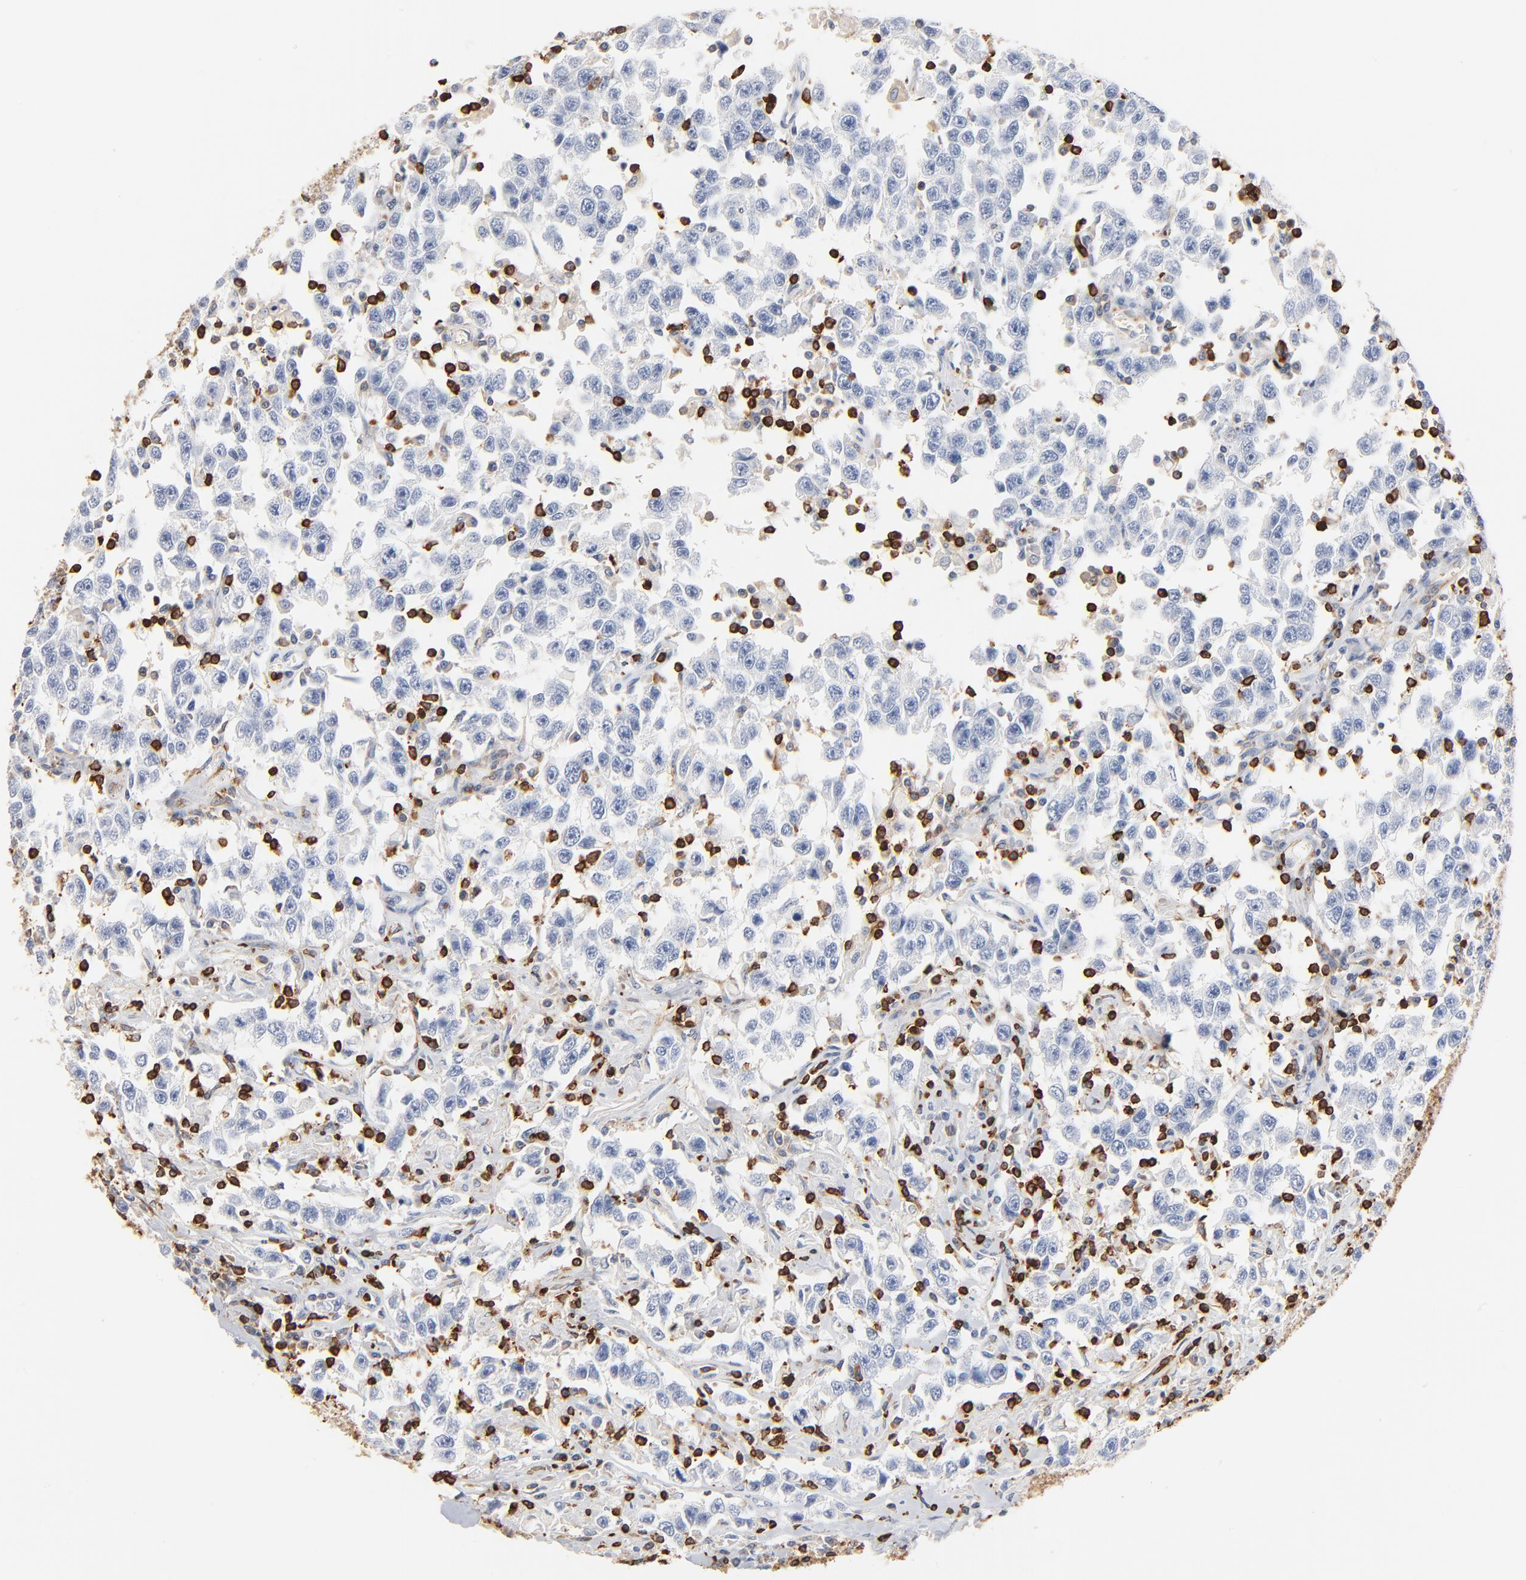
{"staining": {"intensity": "negative", "quantity": "none", "location": "none"}, "tissue": "testis cancer", "cell_type": "Tumor cells", "image_type": "cancer", "snomed": [{"axis": "morphology", "description": "Seminoma, NOS"}, {"axis": "topography", "description": "Testis"}], "caption": "Tumor cells show no significant protein positivity in testis seminoma.", "gene": "SH3KBP1", "patient": {"sex": "male", "age": 41}}